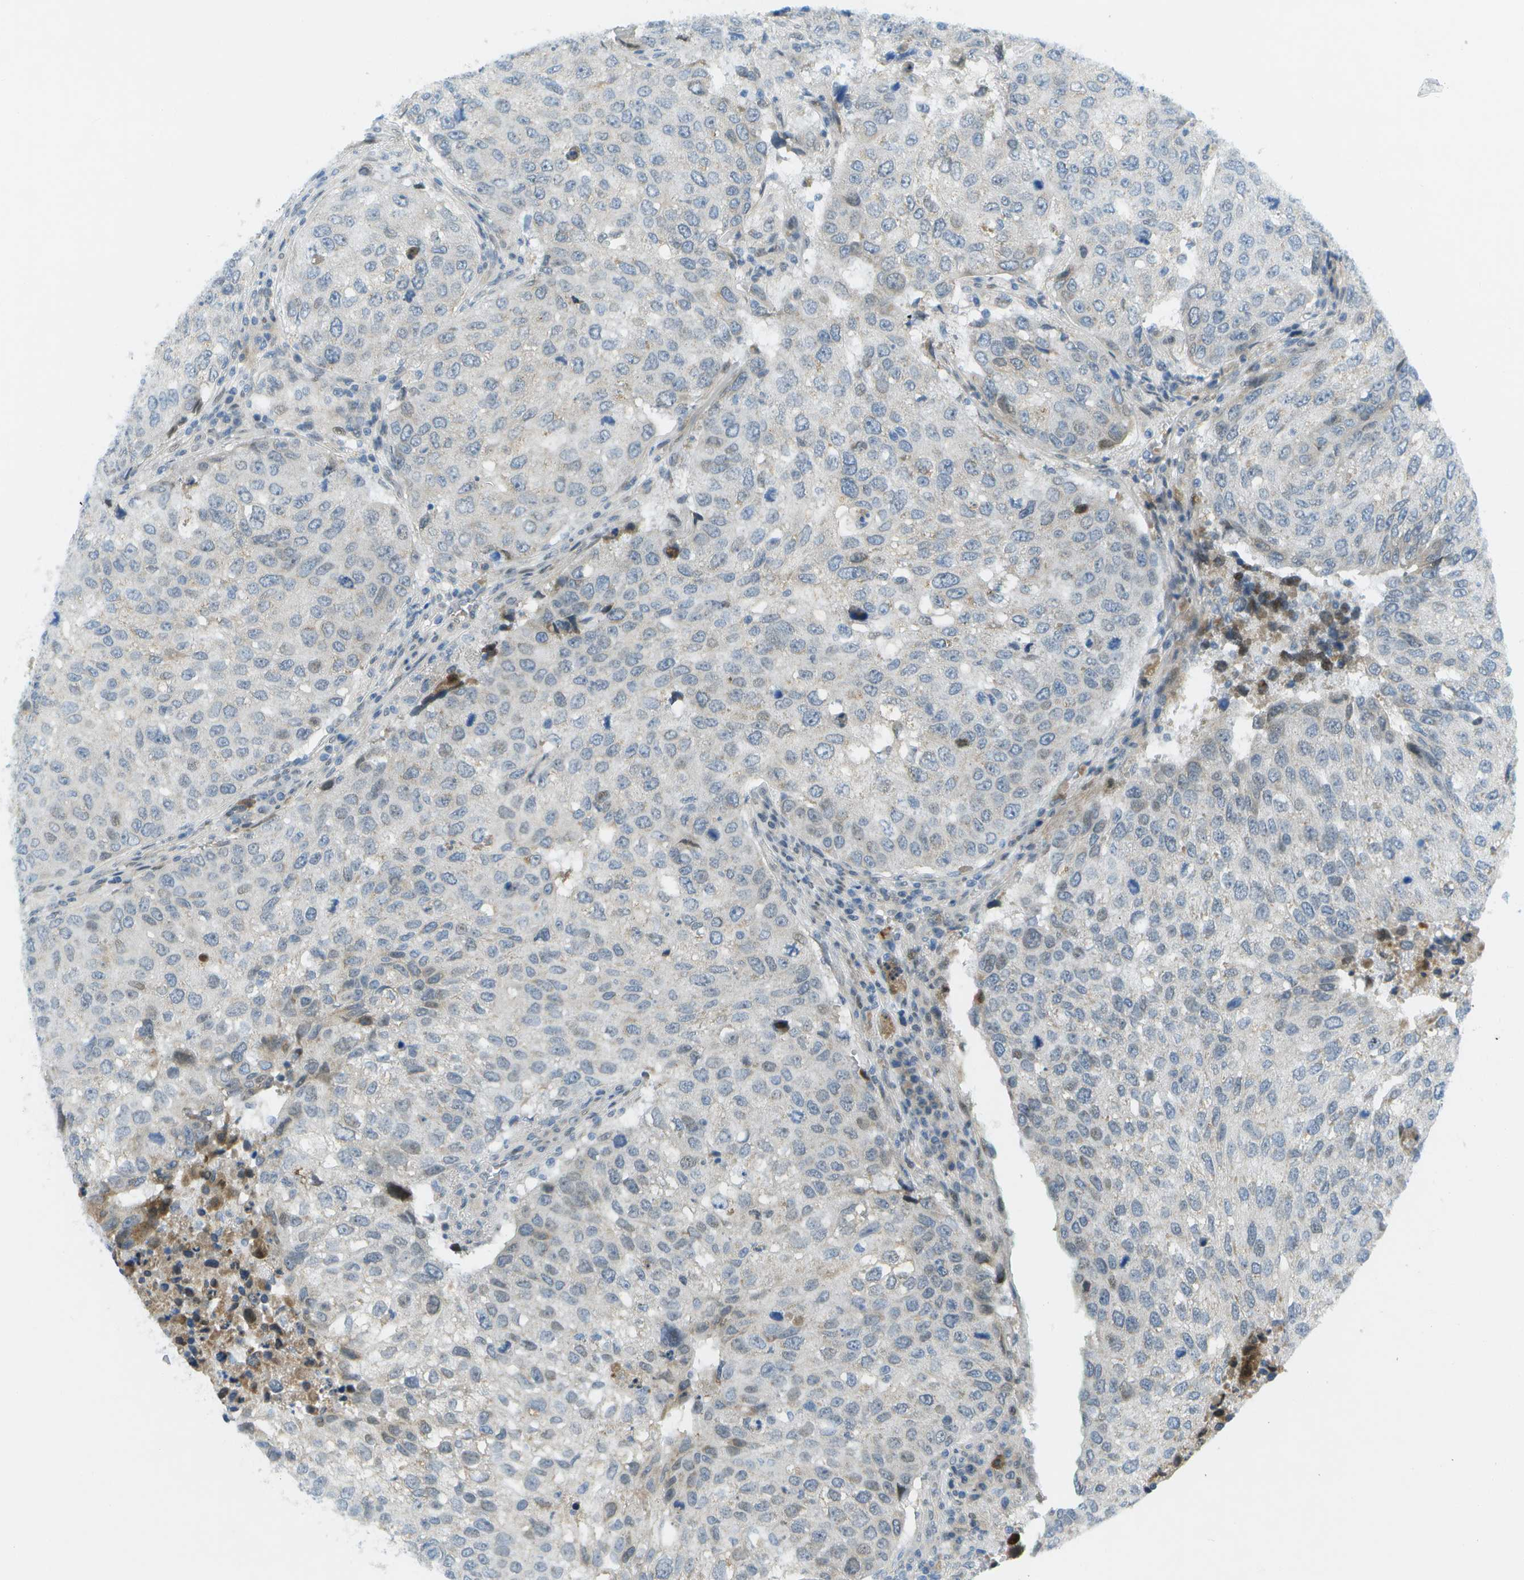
{"staining": {"intensity": "weak", "quantity": "<25%", "location": "cytoplasmic/membranous,nuclear"}, "tissue": "urothelial cancer", "cell_type": "Tumor cells", "image_type": "cancer", "snomed": [{"axis": "morphology", "description": "Urothelial carcinoma, High grade"}, {"axis": "topography", "description": "Lymph node"}, {"axis": "topography", "description": "Urinary bladder"}], "caption": "This image is of urothelial cancer stained with IHC to label a protein in brown with the nuclei are counter-stained blue. There is no expression in tumor cells.", "gene": "CACNB4", "patient": {"sex": "male", "age": 51}}